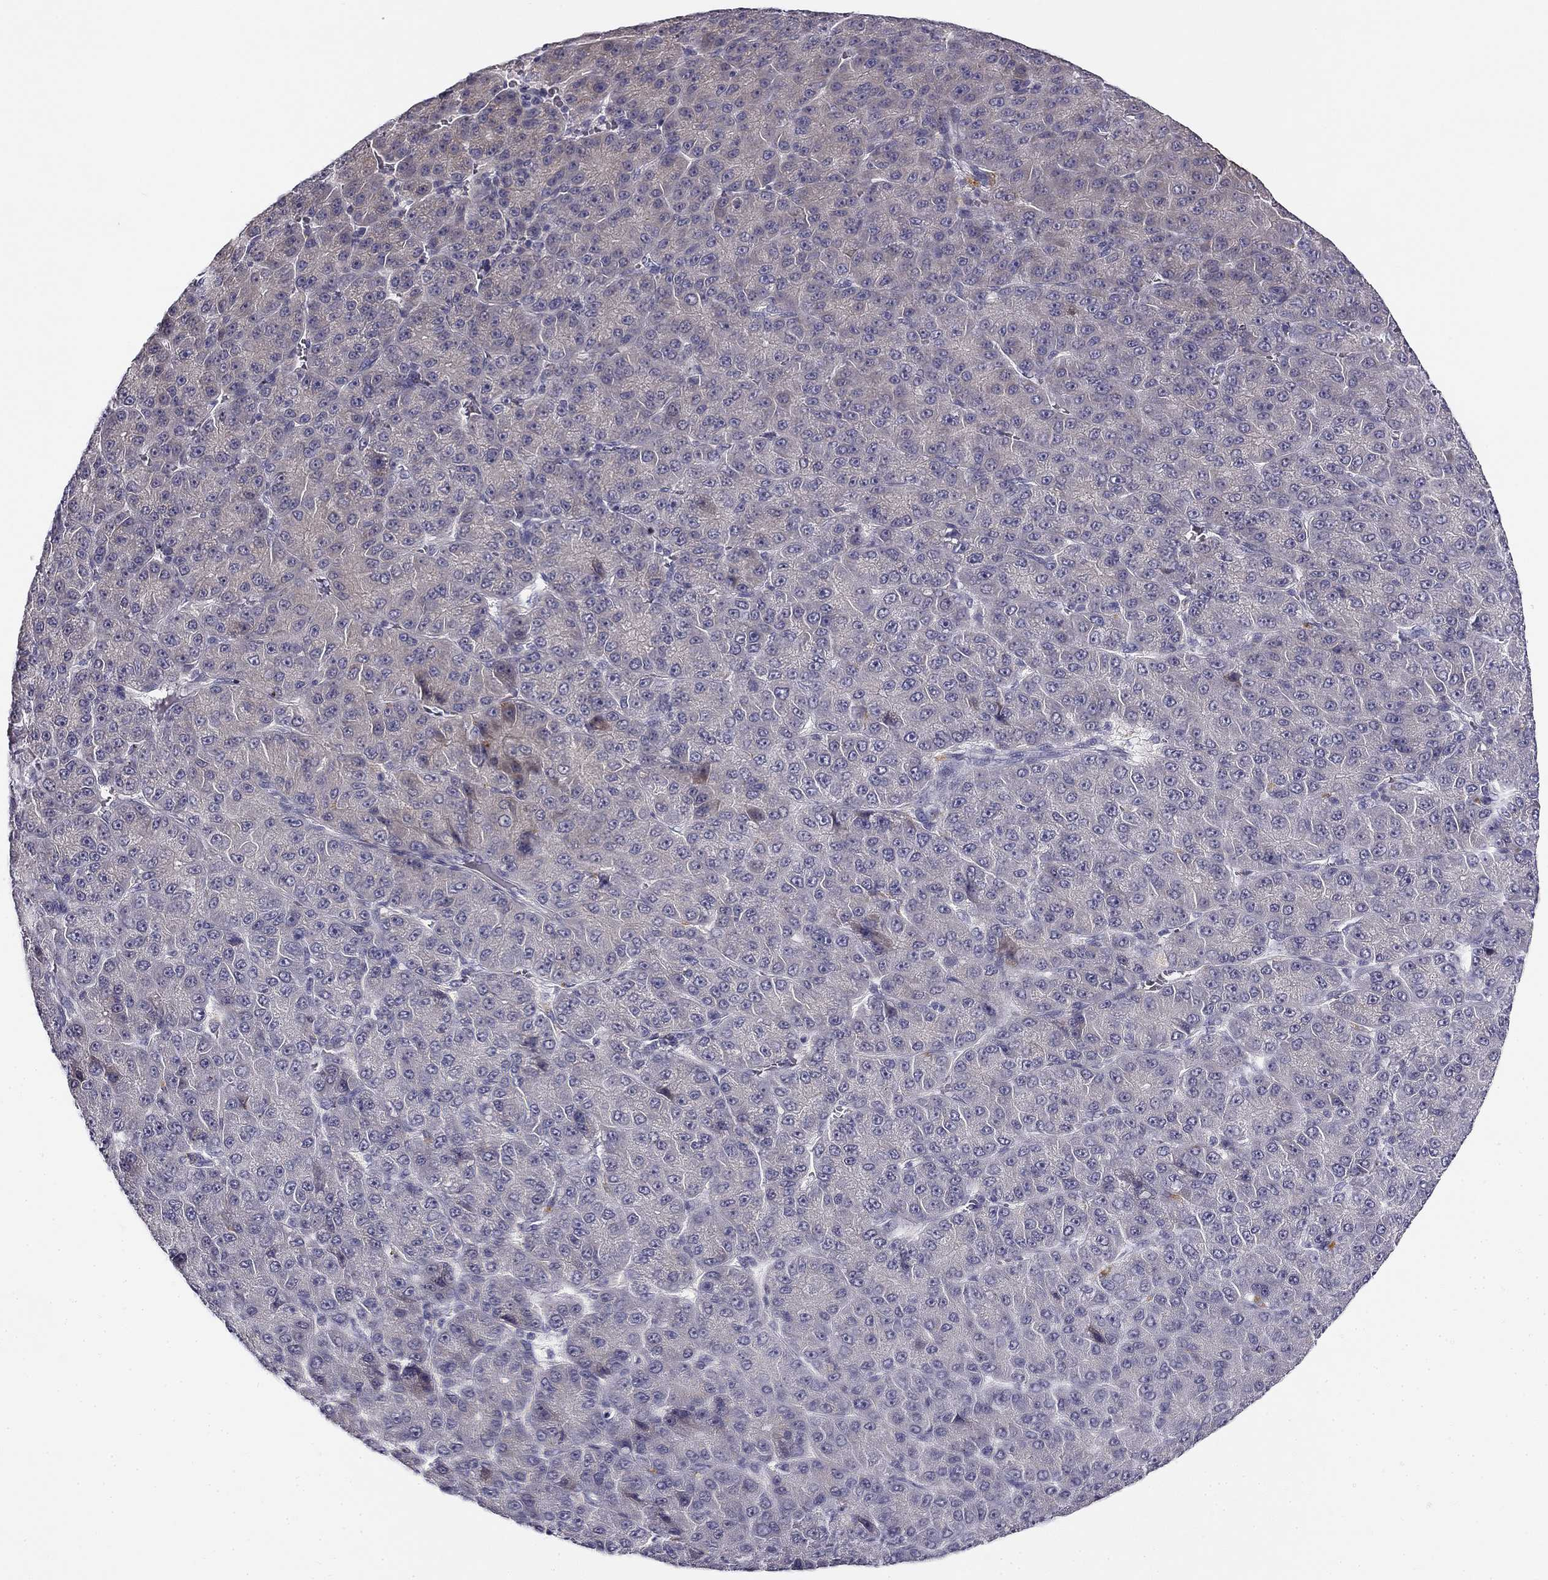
{"staining": {"intensity": "negative", "quantity": "none", "location": "none"}, "tissue": "liver cancer", "cell_type": "Tumor cells", "image_type": "cancer", "snomed": [{"axis": "morphology", "description": "Carcinoma, Hepatocellular, NOS"}, {"axis": "topography", "description": "Liver"}], "caption": "A high-resolution image shows IHC staining of liver cancer (hepatocellular carcinoma), which displays no significant staining in tumor cells.", "gene": "CNR1", "patient": {"sex": "male", "age": 67}}